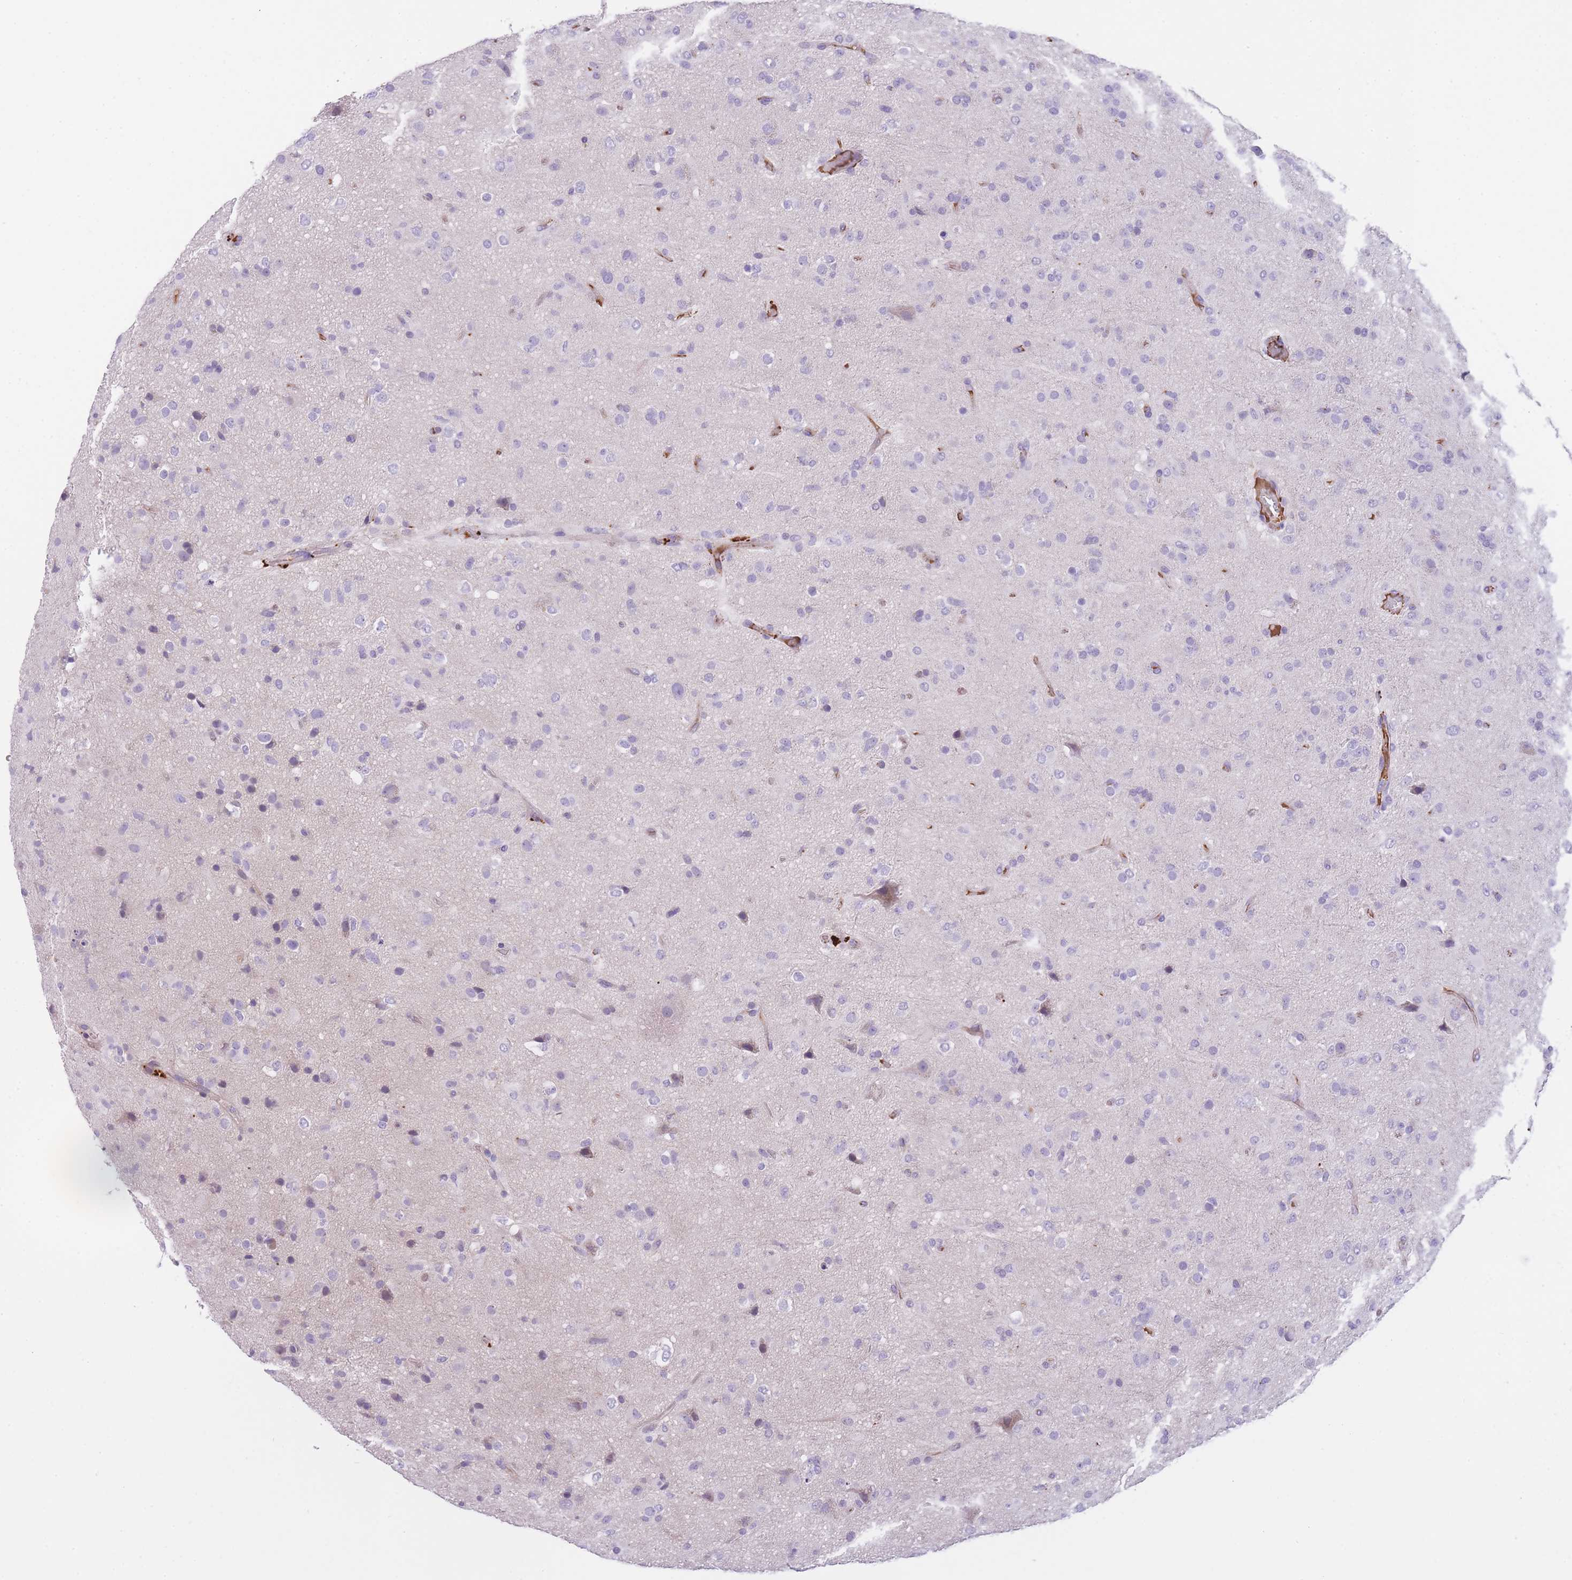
{"staining": {"intensity": "negative", "quantity": "none", "location": "none"}, "tissue": "glioma", "cell_type": "Tumor cells", "image_type": "cancer", "snomed": [{"axis": "morphology", "description": "Glioma, malignant, Low grade"}, {"axis": "topography", "description": "Brain"}], "caption": "Glioma was stained to show a protein in brown. There is no significant expression in tumor cells.", "gene": "GNAT1", "patient": {"sex": "male", "age": 65}}